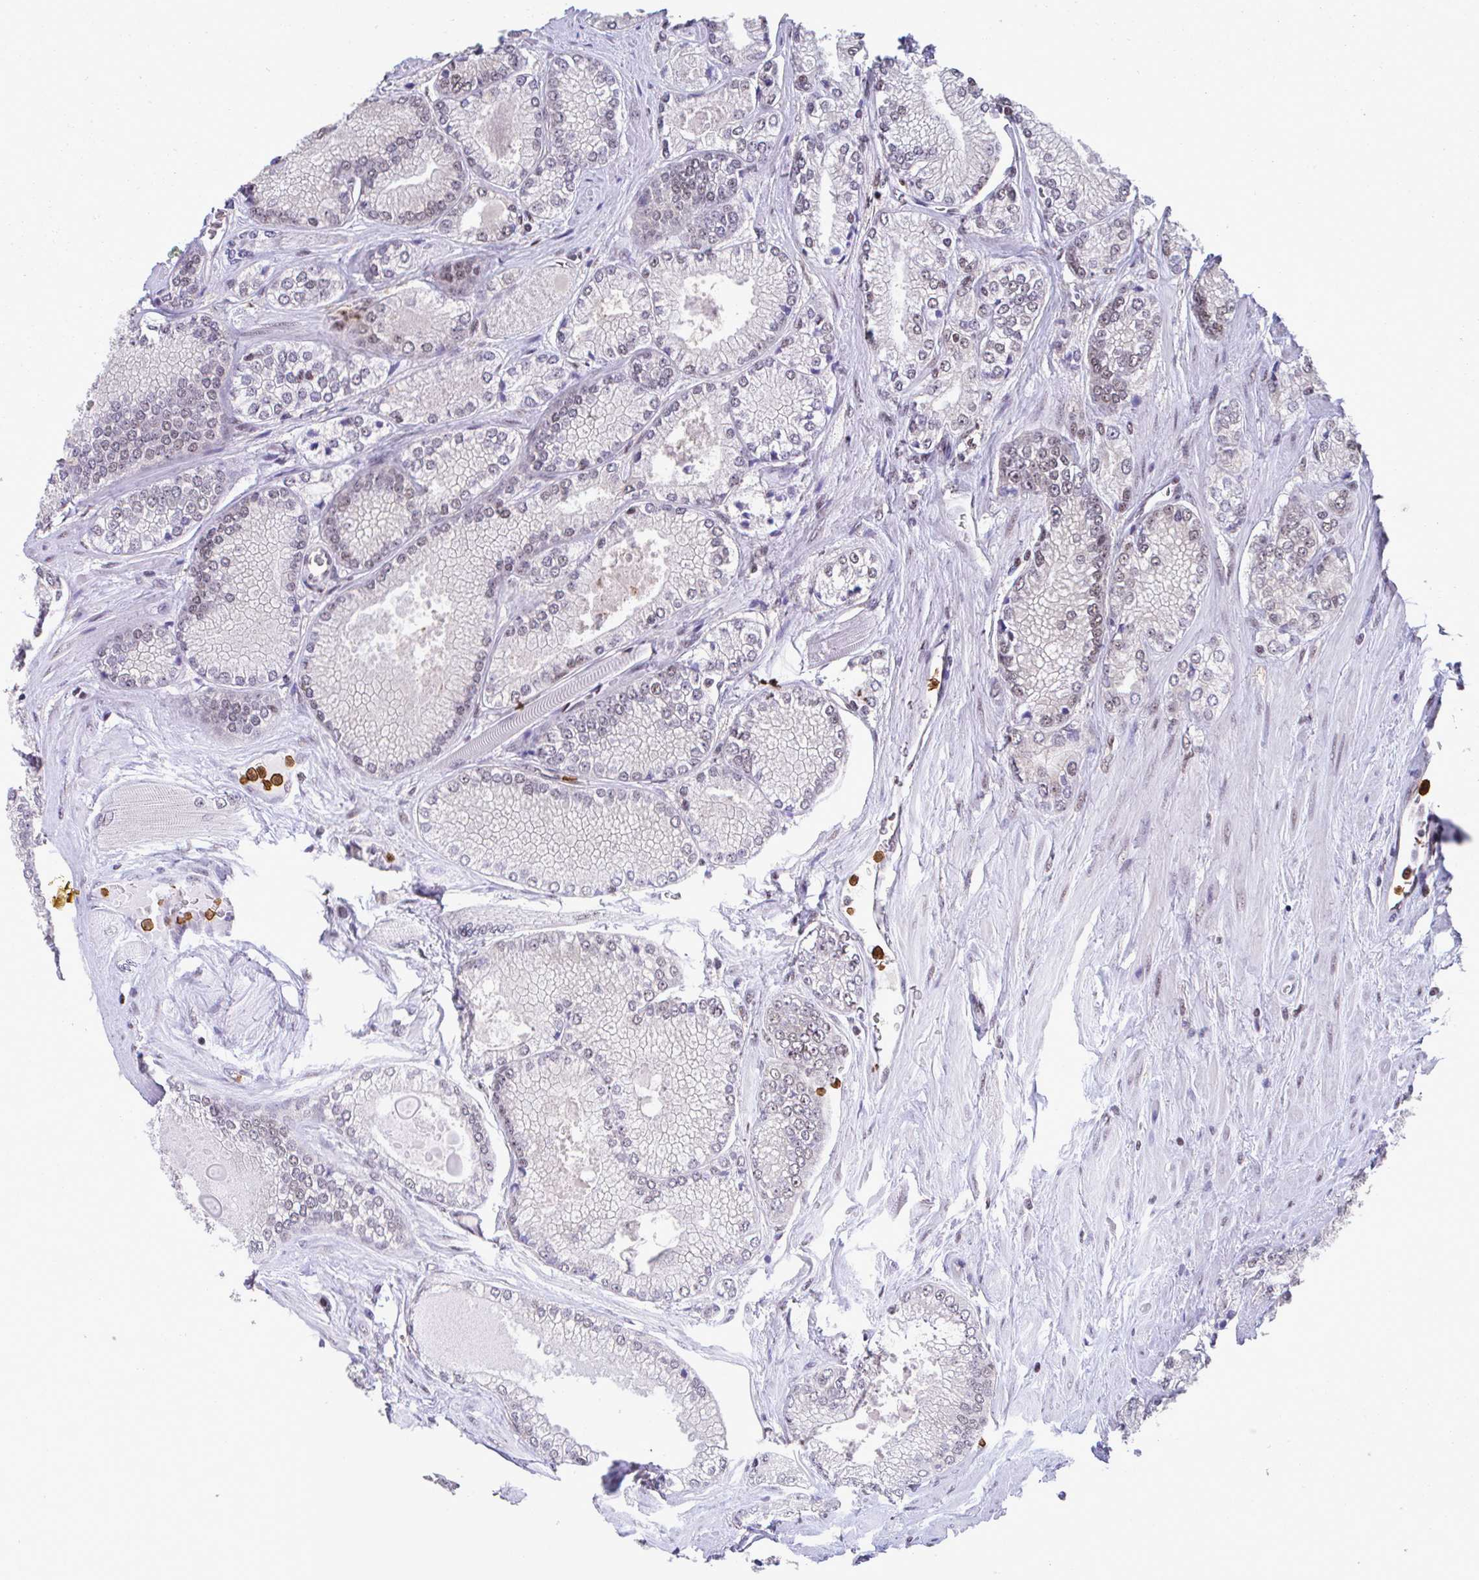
{"staining": {"intensity": "weak", "quantity": "<25%", "location": "nuclear"}, "tissue": "prostate cancer", "cell_type": "Tumor cells", "image_type": "cancer", "snomed": [{"axis": "morphology", "description": "Adenocarcinoma, Low grade"}, {"axis": "topography", "description": "Prostate"}], "caption": "DAB (3,3'-diaminobenzidine) immunohistochemical staining of low-grade adenocarcinoma (prostate) reveals no significant expression in tumor cells. Brightfield microscopy of immunohistochemistry stained with DAB (3,3'-diaminobenzidine) (brown) and hematoxylin (blue), captured at high magnification.", "gene": "OR6K3", "patient": {"sex": "male", "age": 67}}